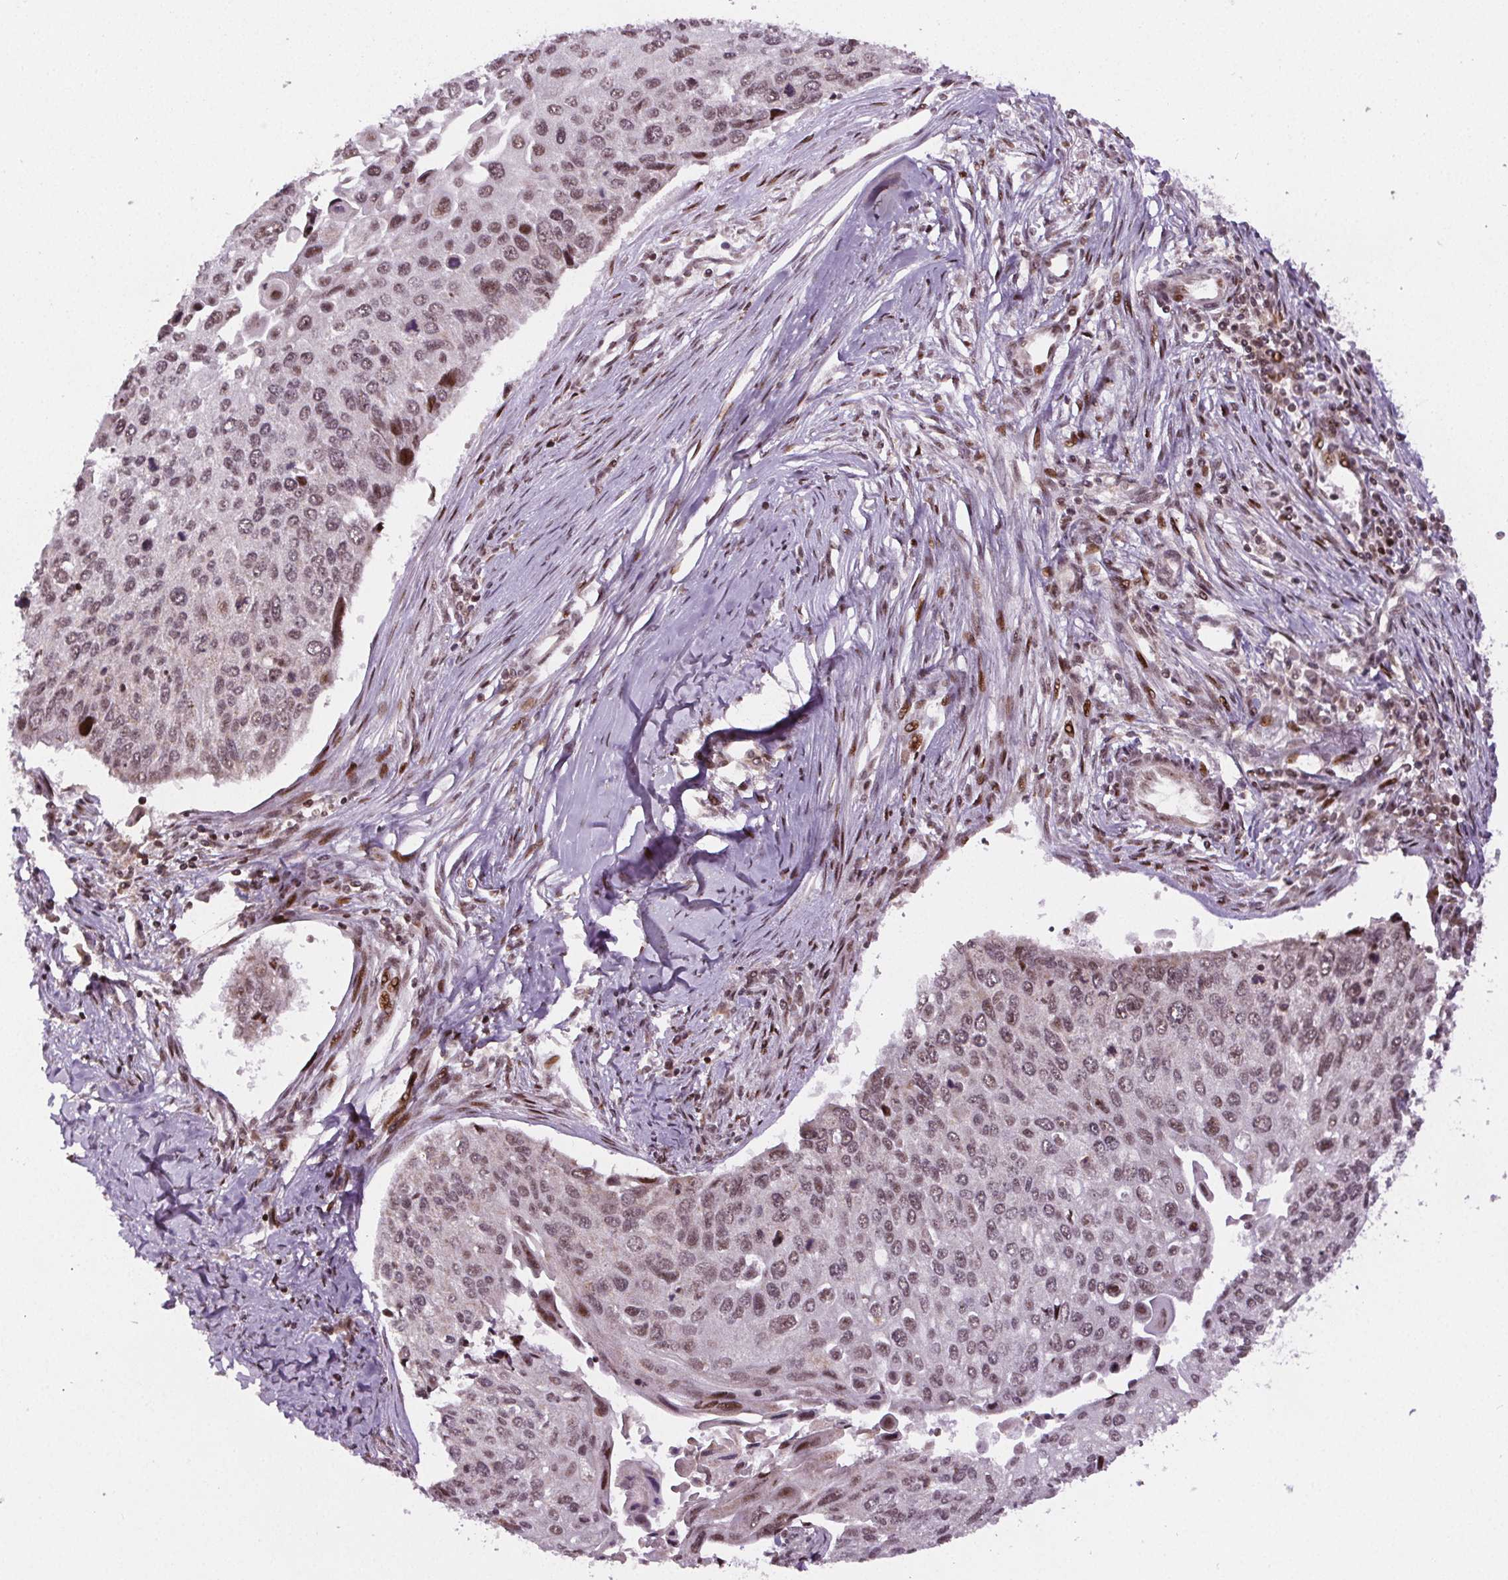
{"staining": {"intensity": "weak", "quantity": "25%-75%", "location": "nuclear"}, "tissue": "lung cancer", "cell_type": "Tumor cells", "image_type": "cancer", "snomed": [{"axis": "morphology", "description": "Squamous cell carcinoma, NOS"}, {"axis": "morphology", "description": "Squamous cell carcinoma, metastatic, NOS"}, {"axis": "topography", "description": "Lung"}], "caption": "Brown immunohistochemical staining in lung metastatic squamous cell carcinoma reveals weak nuclear positivity in approximately 25%-75% of tumor cells. The protein of interest is stained brown, and the nuclei are stained in blue (DAB IHC with brightfield microscopy, high magnification).", "gene": "SNRNP35", "patient": {"sex": "male", "age": 63}}